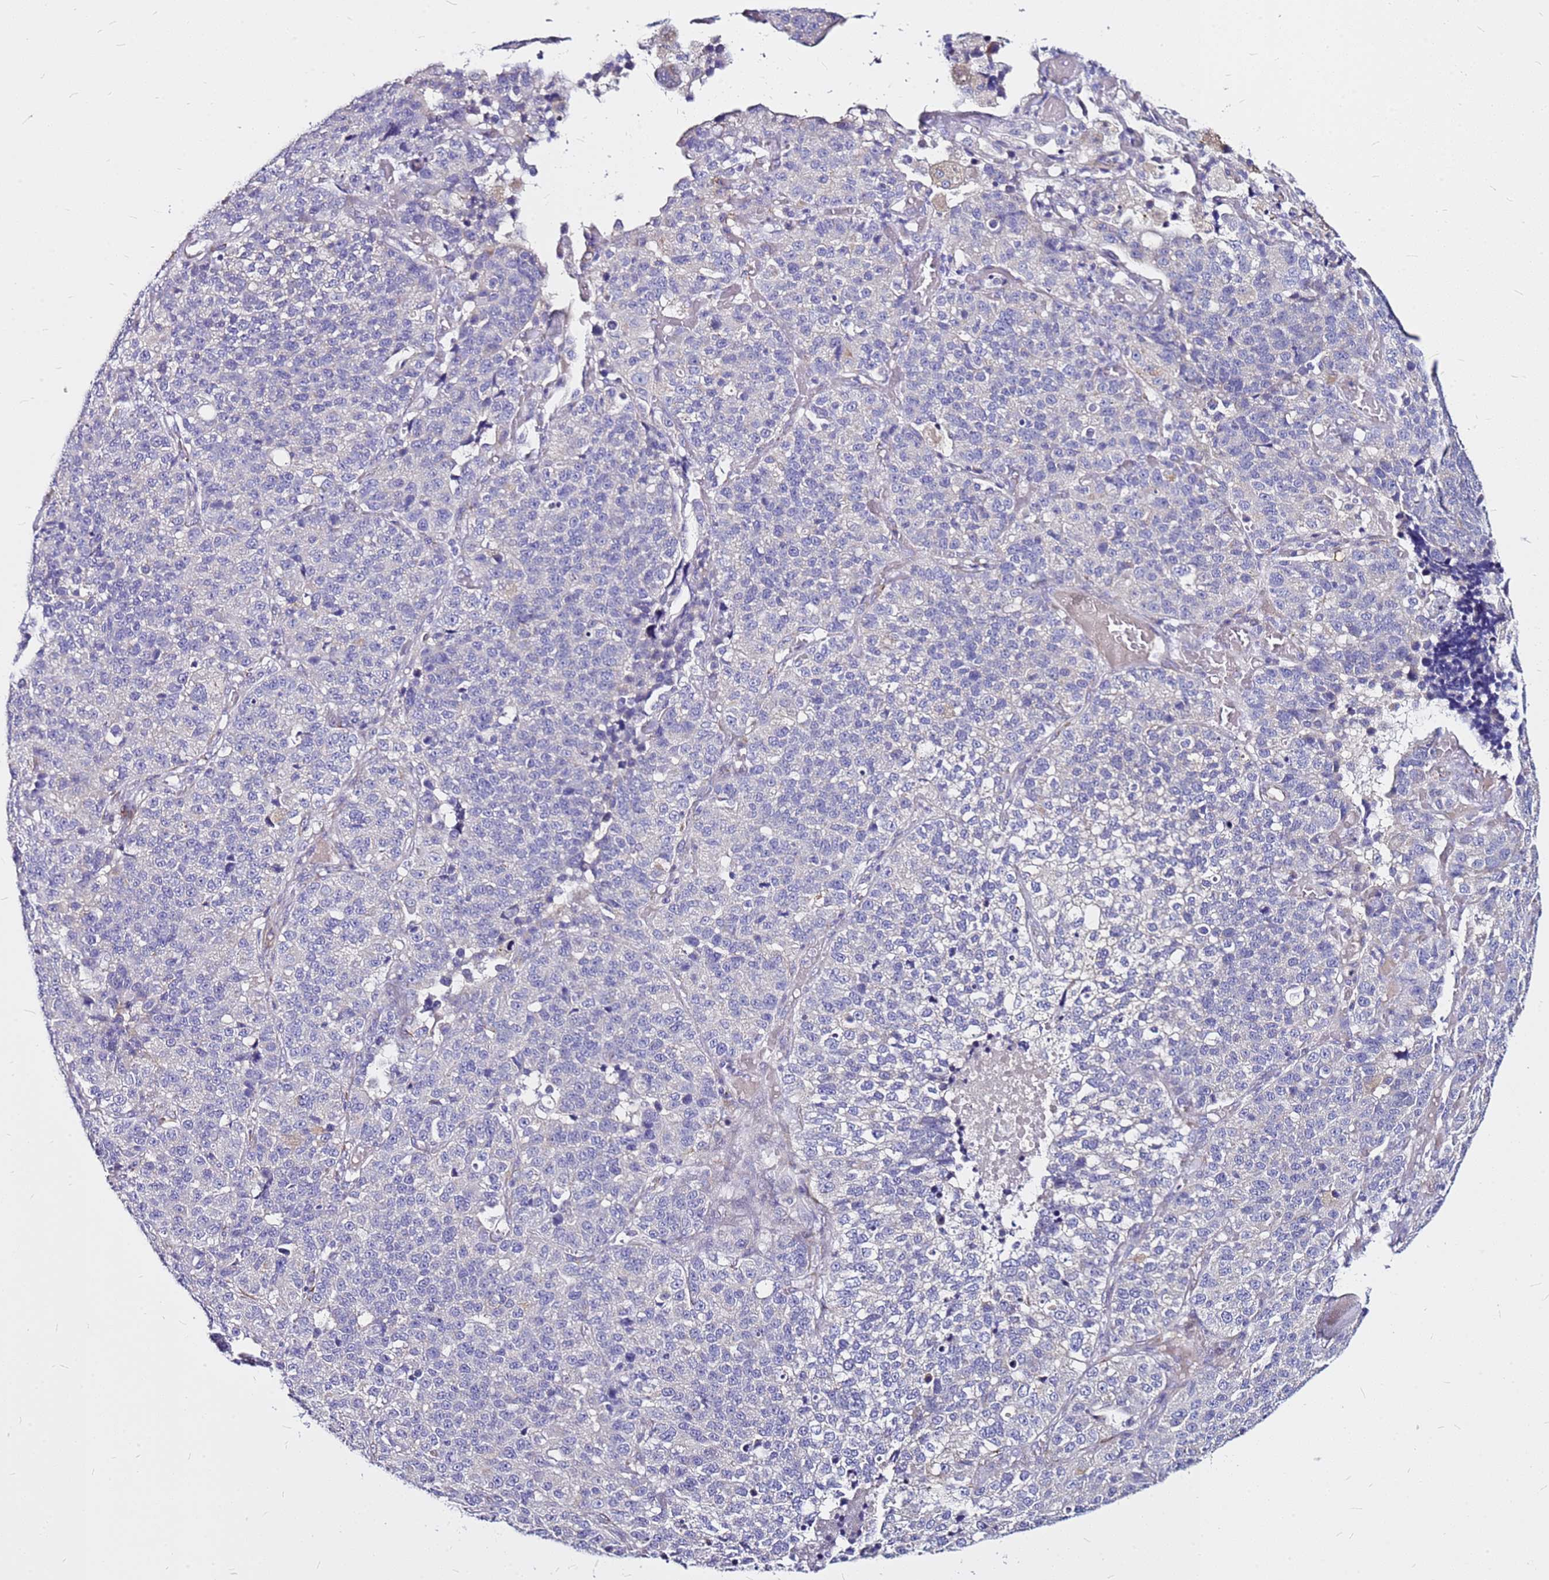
{"staining": {"intensity": "negative", "quantity": "none", "location": "none"}, "tissue": "lung cancer", "cell_type": "Tumor cells", "image_type": "cancer", "snomed": [{"axis": "morphology", "description": "Adenocarcinoma, NOS"}, {"axis": "topography", "description": "Lung"}], "caption": "Tumor cells show no significant staining in lung cancer.", "gene": "CASD1", "patient": {"sex": "male", "age": 49}}